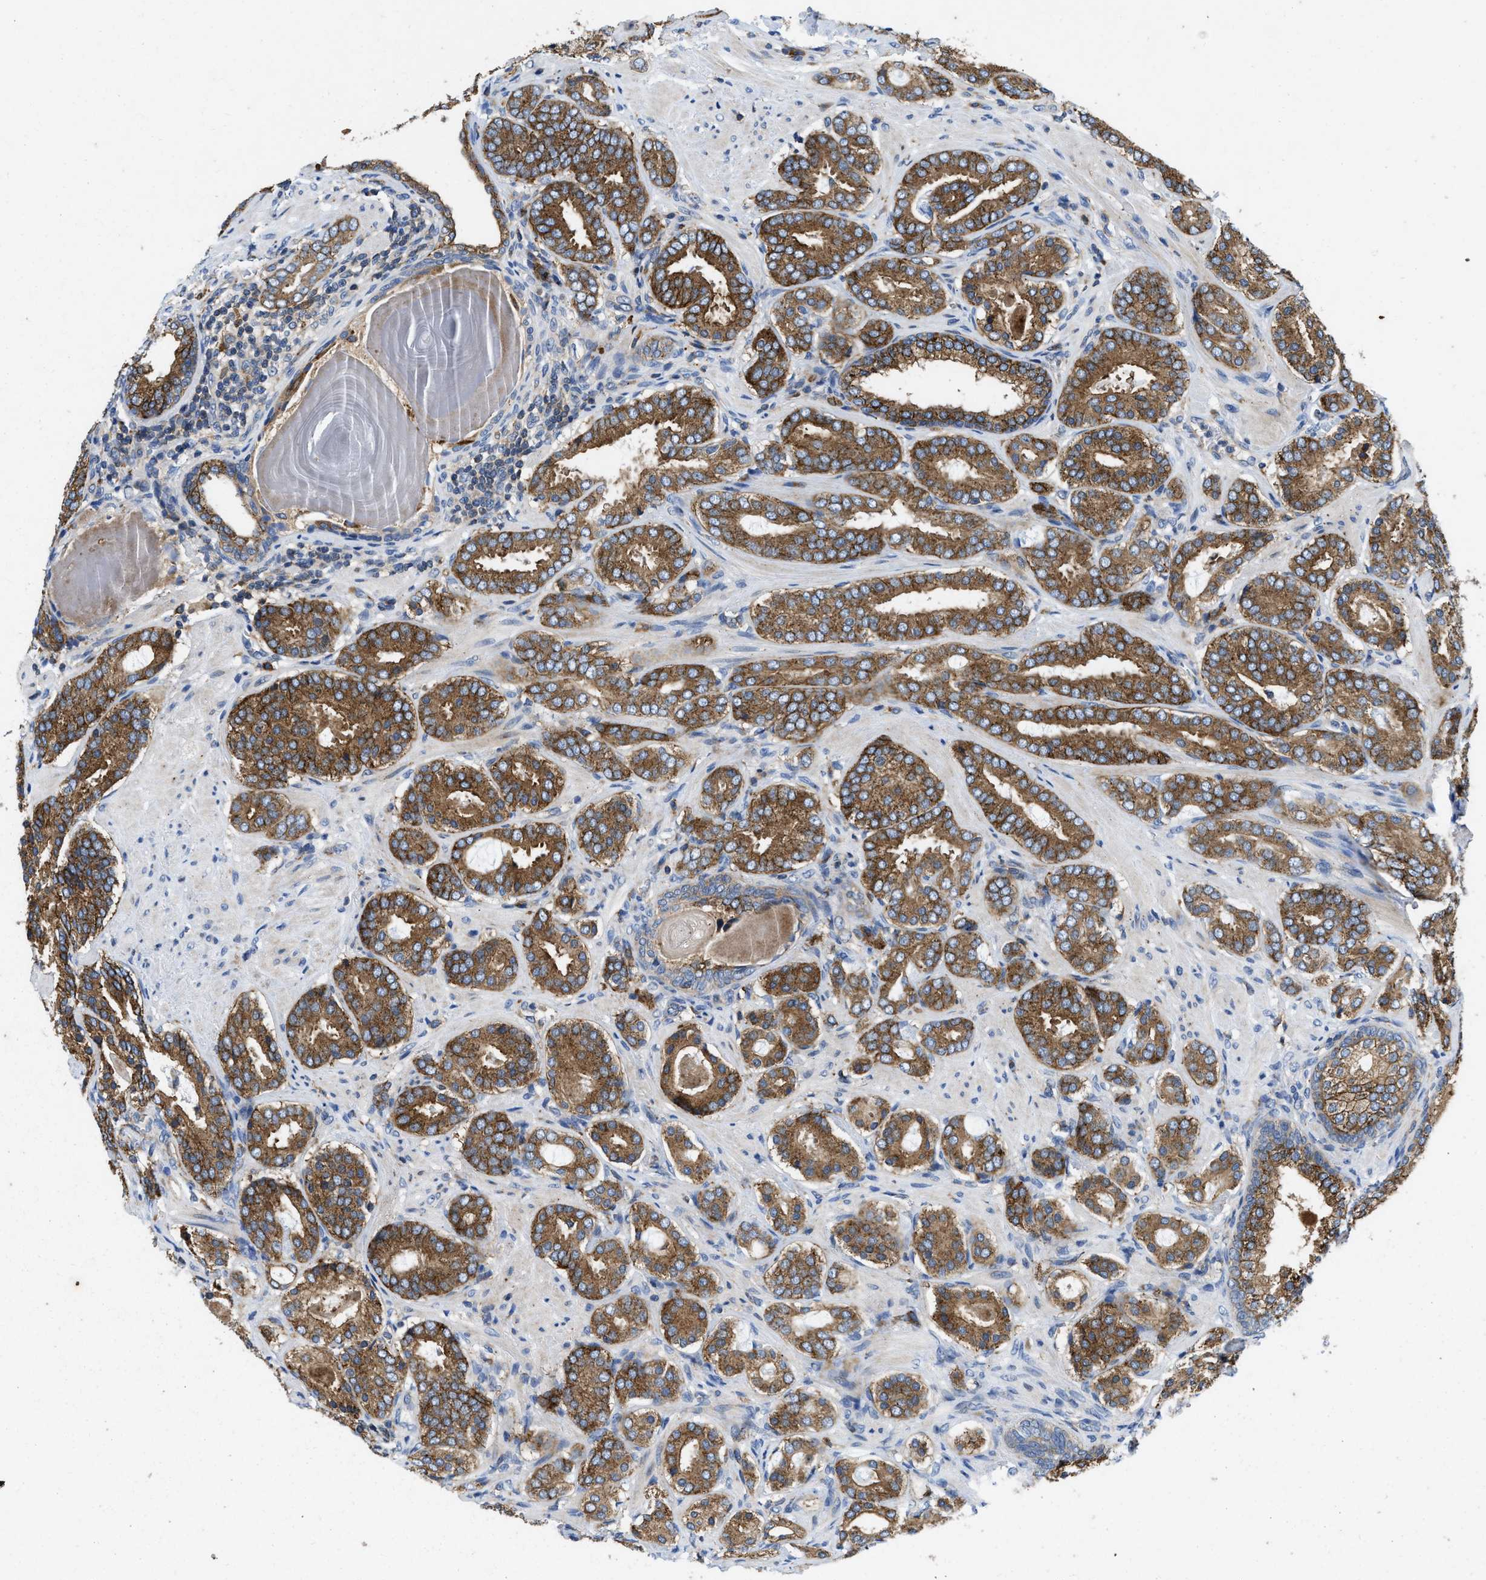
{"staining": {"intensity": "strong", "quantity": ">75%", "location": "cytoplasmic/membranous"}, "tissue": "prostate cancer", "cell_type": "Tumor cells", "image_type": "cancer", "snomed": [{"axis": "morphology", "description": "Adenocarcinoma, Low grade"}, {"axis": "topography", "description": "Prostate"}], "caption": "Human adenocarcinoma (low-grade) (prostate) stained with a protein marker exhibits strong staining in tumor cells.", "gene": "ENPP4", "patient": {"sex": "male", "age": 69}}